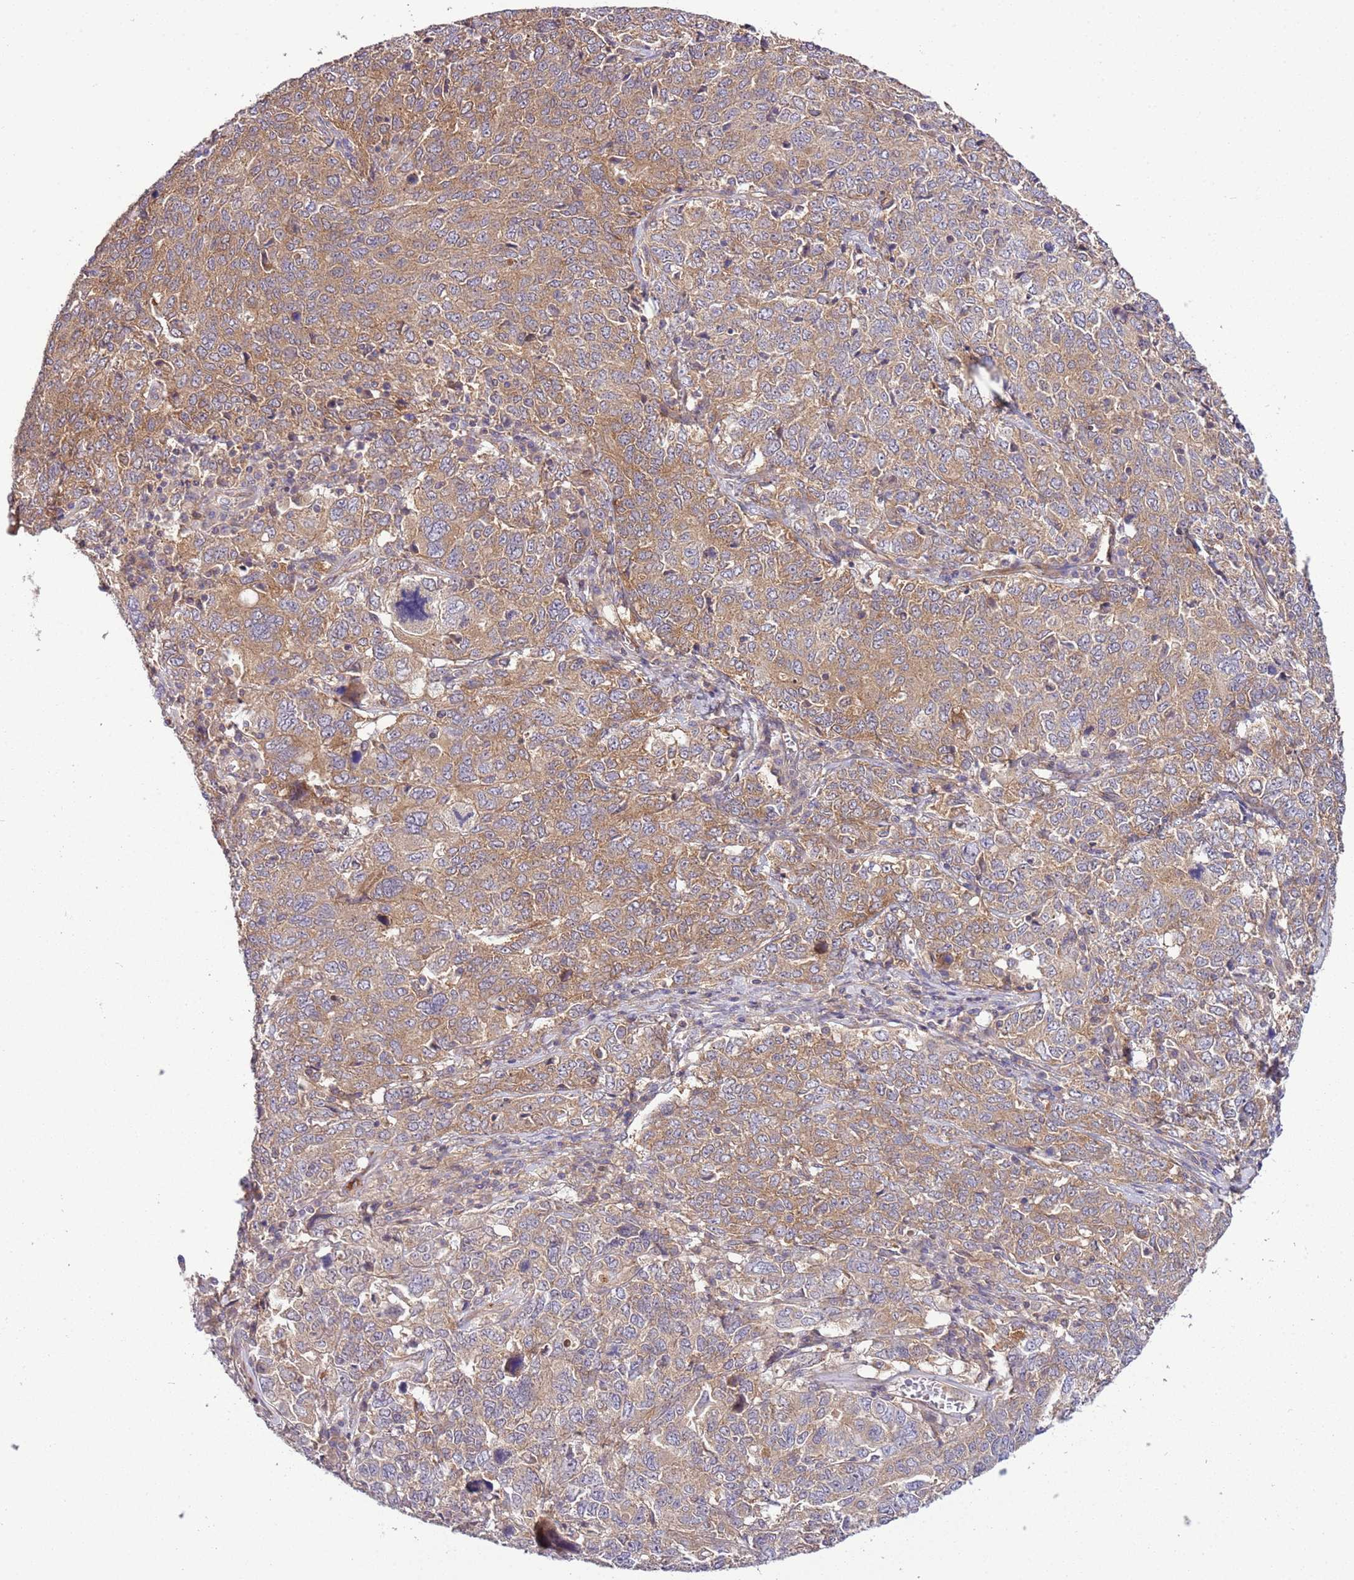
{"staining": {"intensity": "moderate", "quantity": "25%-75%", "location": "cytoplasmic/membranous"}, "tissue": "ovarian cancer", "cell_type": "Tumor cells", "image_type": "cancer", "snomed": [{"axis": "morphology", "description": "Carcinoma, endometroid"}, {"axis": "topography", "description": "Ovary"}], "caption": "Brown immunohistochemical staining in endometroid carcinoma (ovarian) shows moderate cytoplasmic/membranous expression in approximately 25%-75% of tumor cells.", "gene": "GNL1", "patient": {"sex": "female", "age": 62}}